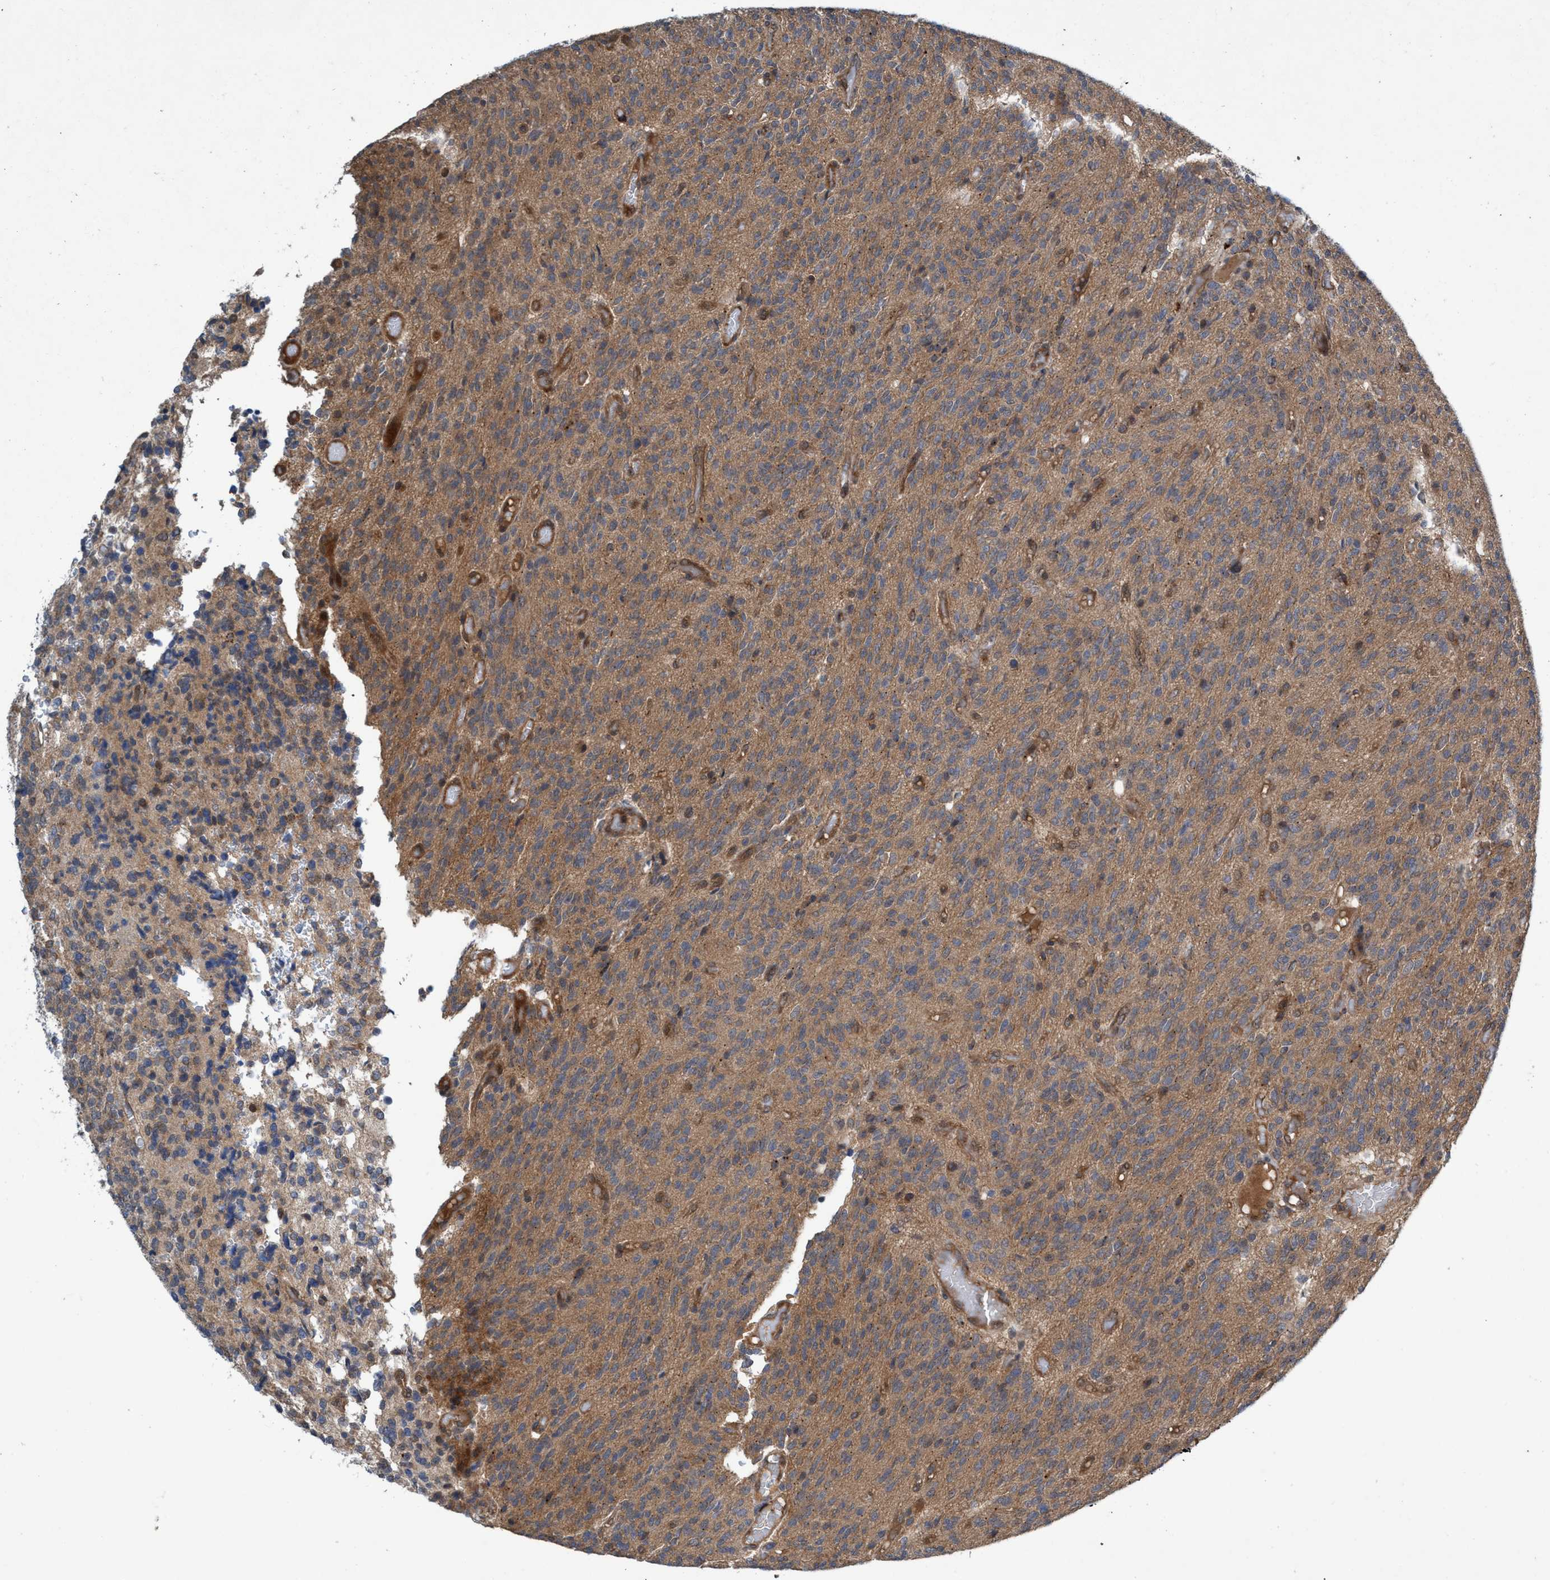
{"staining": {"intensity": "moderate", "quantity": ">75%", "location": "cytoplasmic/membranous"}, "tissue": "glioma", "cell_type": "Tumor cells", "image_type": "cancer", "snomed": [{"axis": "morphology", "description": "Glioma, malignant, High grade"}, {"axis": "topography", "description": "Brain"}], "caption": "Human glioma stained with a protein marker displays moderate staining in tumor cells.", "gene": "TRIM65", "patient": {"sex": "male", "age": 34}}